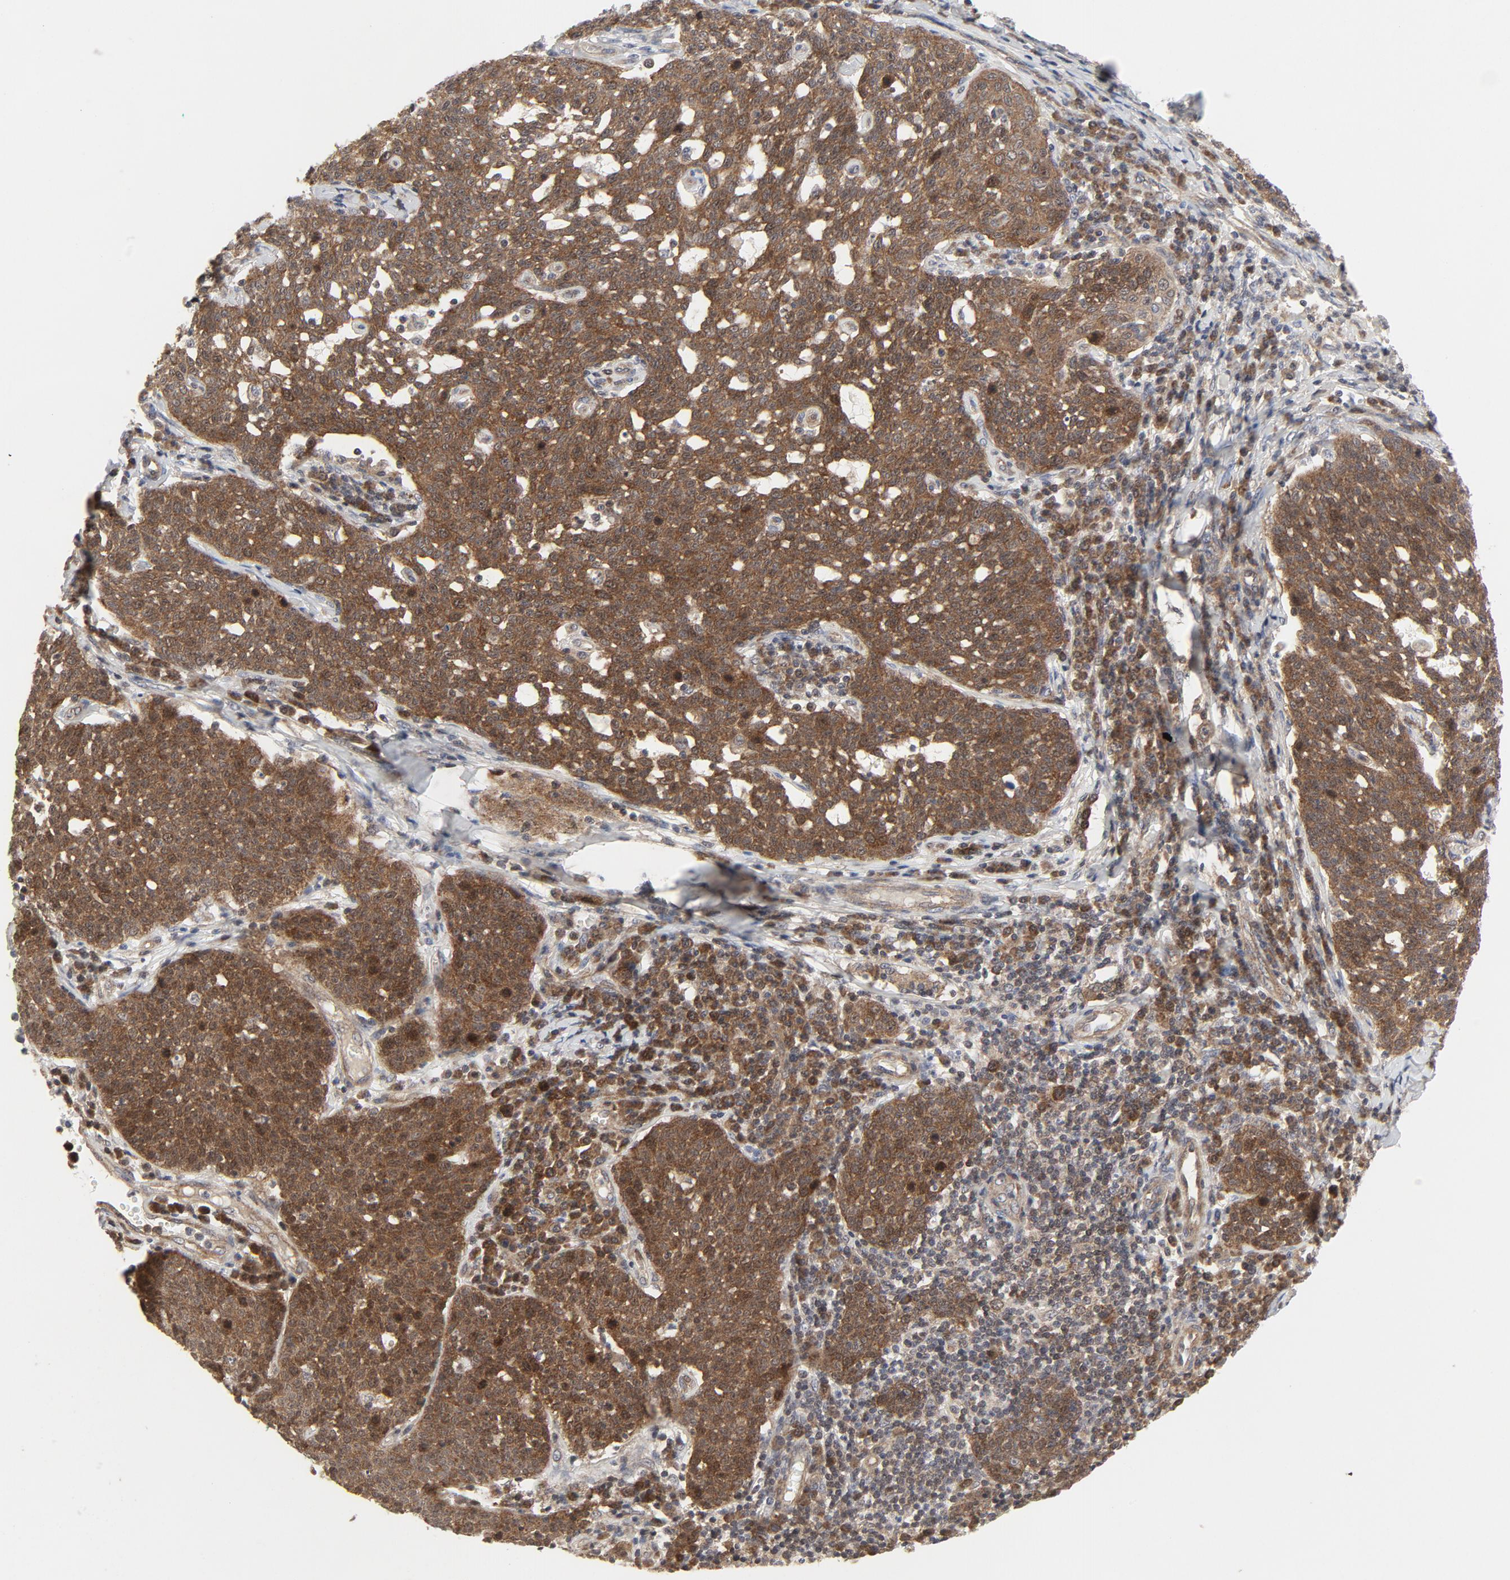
{"staining": {"intensity": "moderate", "quantity": ">75%", "location": "cytoplasmic/membranous,nuclear"}, "tissue": "cervical cancer", "cell_type": "Tumor cells", "image_type": "cancer", "snomed": [{"axis": "morphology", "description": "Squamous cell carcinoma, NOS"}, {"axis": "topography", "description": "Cervix"}], "caption": "Immunohistochemical staining of squamous cell carcinoma (cervical) shows medium levels of moderate cytoplasmic/membranous and nuclear protein expression in approximately >75% of tumor cells. (DAB (3,3'-diaminobenzidine) IHC, brown staining for protein, blue staining for nuclei).", "gene": "MAP2K7", "patient": {"sex": "female", "age": 34}}